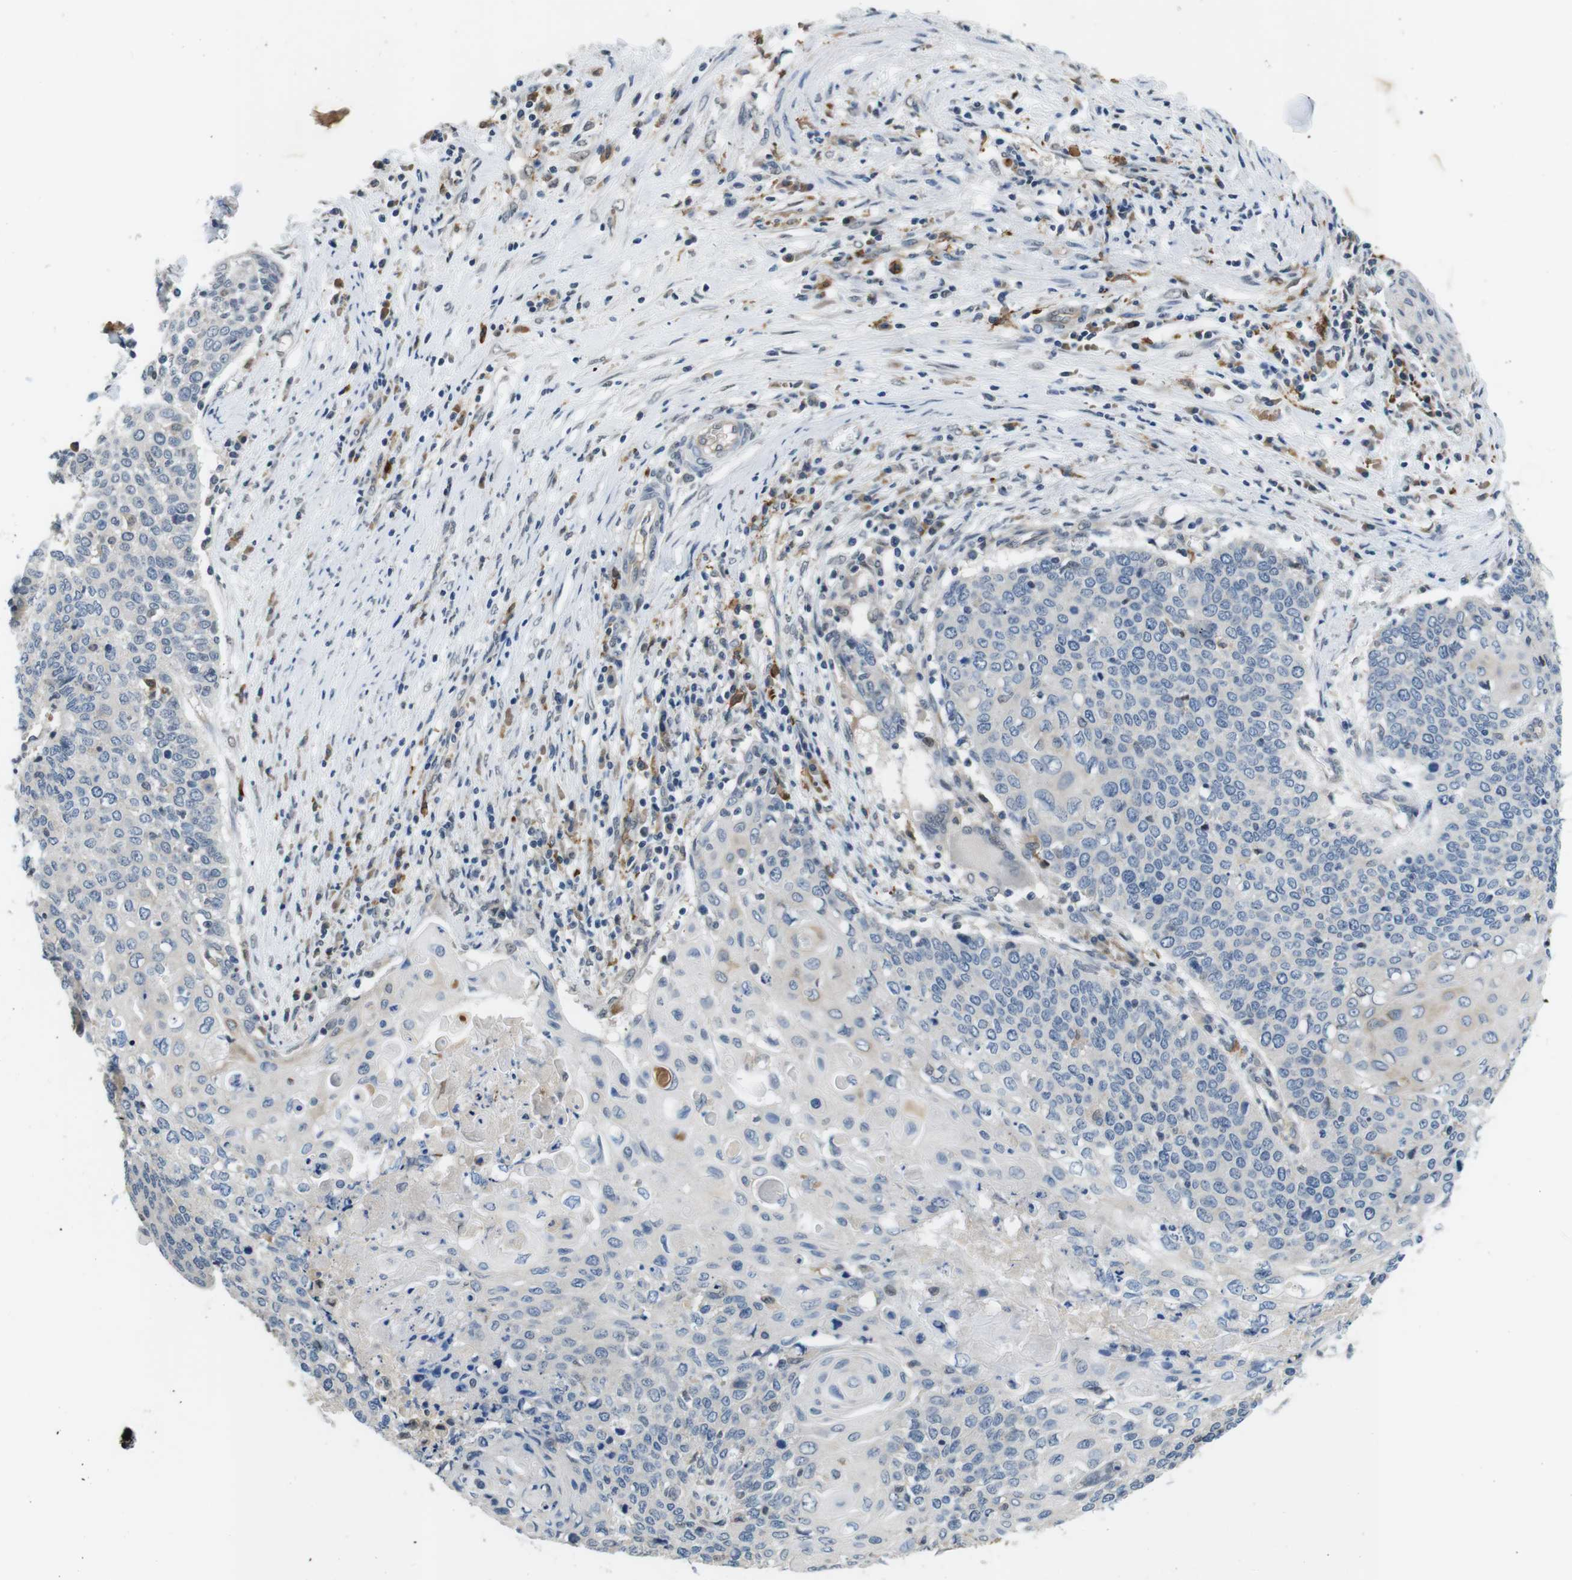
{"staining": {"intensity": "negative", "quantity": "none", "location": "none"}, "tissue": "cervical cancer", "cell_type": "Tumor cells", "image_type": "cancer", "snomed": [{"axis": "morphology", "description": "Squamous cell carcinoma, NOS"}, {"axis": "topography", "description": "Cervix"}], "caption": "Immunohistochemistry photomicrograph of neoplastic tissue: cervical cancer stained with DAB (3,3'-diaminobenzidine) demonstrates no significant protein positivity in tumor cells.", "gene": "CD163L1", "patient": {"sex": "female", "age": 39}}